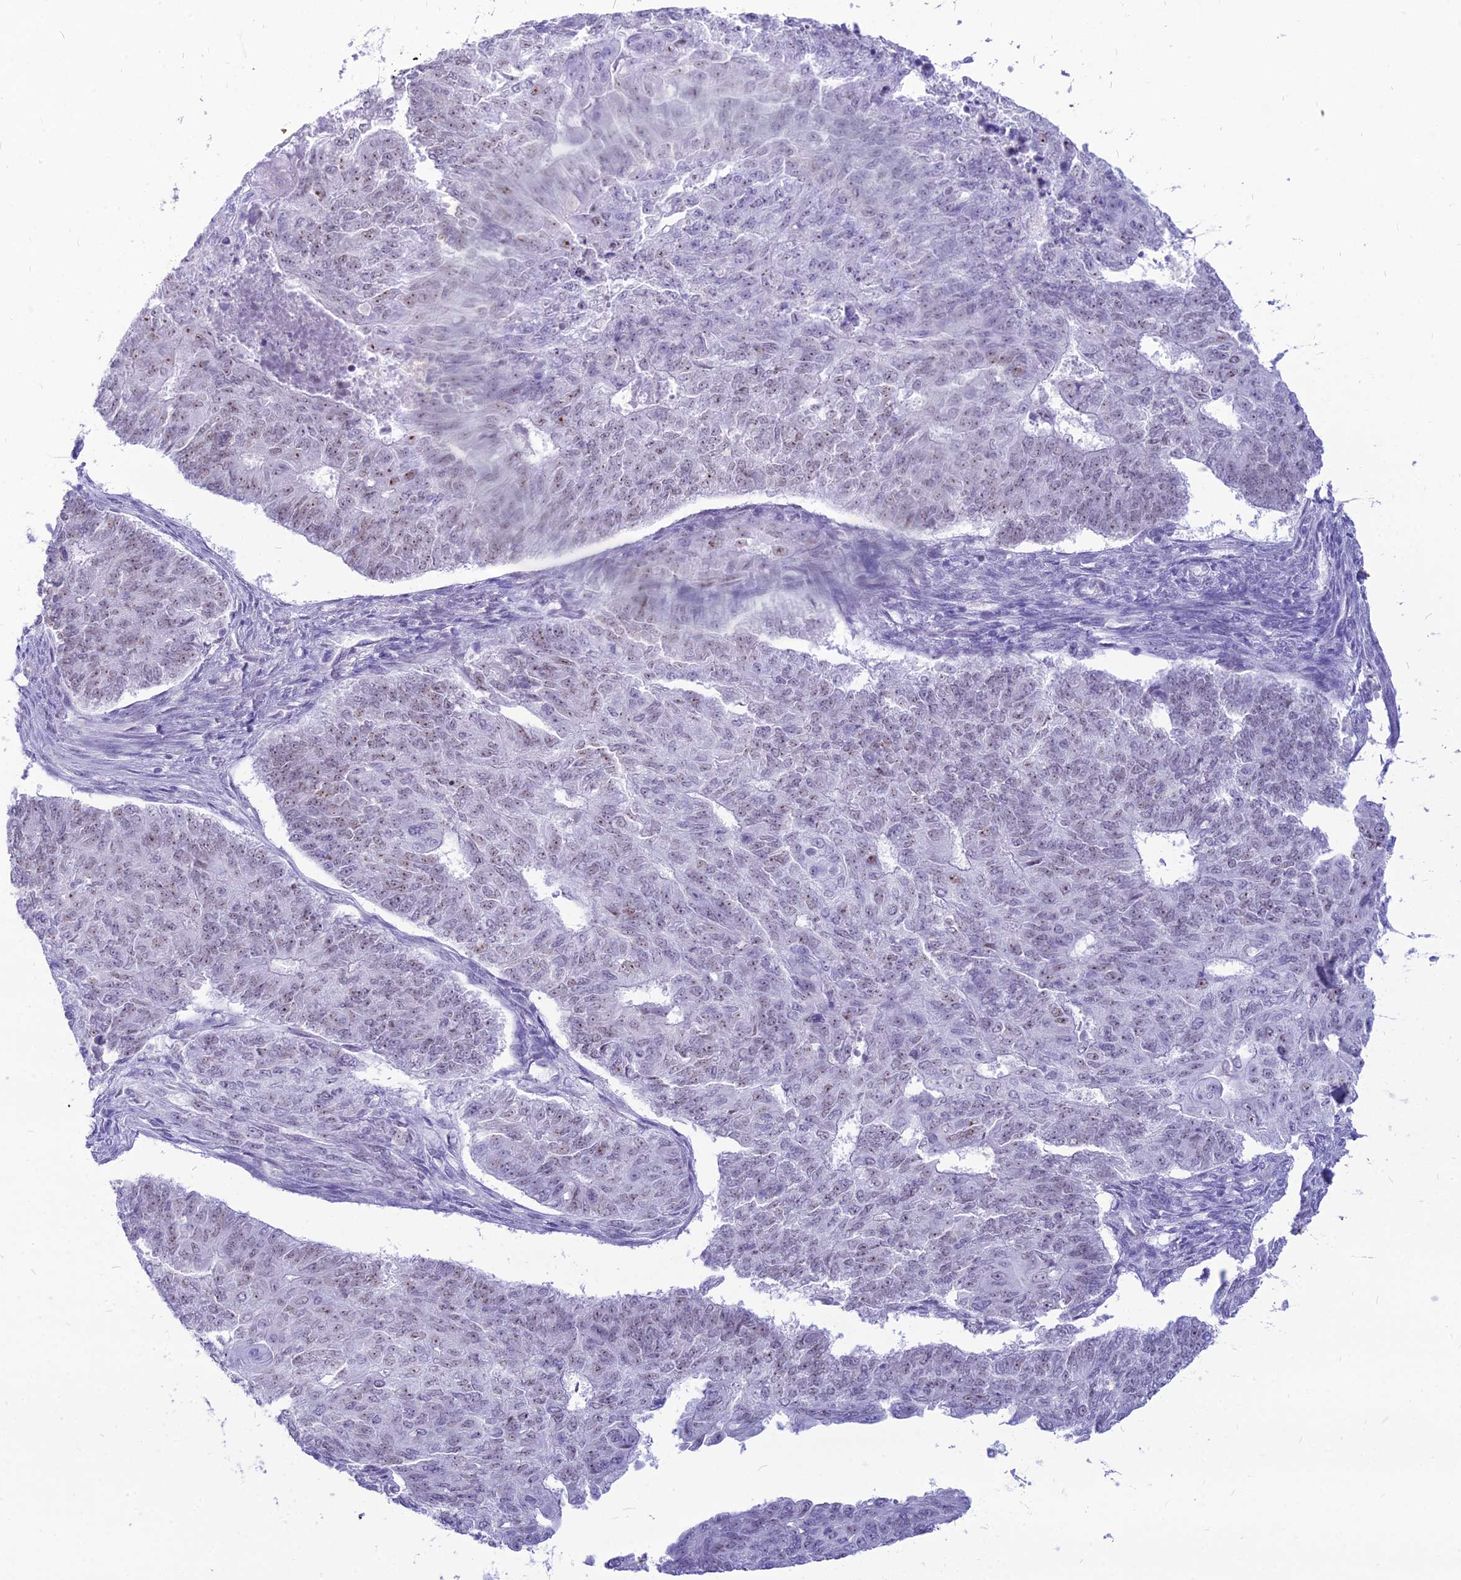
{"staining": {"intensity": "weak", "quantity": "25%-75%", "location": "nuclear"}, "tissue": "endometrial cancer", "cell_type": "Tumor cells", "image_type": "cancer", "snomed": [{"axis": "morphology", "description": "Adenocarcinoma, NOS"}, {"axis": "topography", "description": "Endometrium"}], "caption": "Immunohistochemical staining of human adenocarcinoma (endometrial) shows weak nuclear protein positivity in about 25%-75% of tumor cells. (brown staining indicates protein expression, while blue staining denotes nuclei).", "gene": "DHX40", "patient": {"sex": "female", "age": 32}}